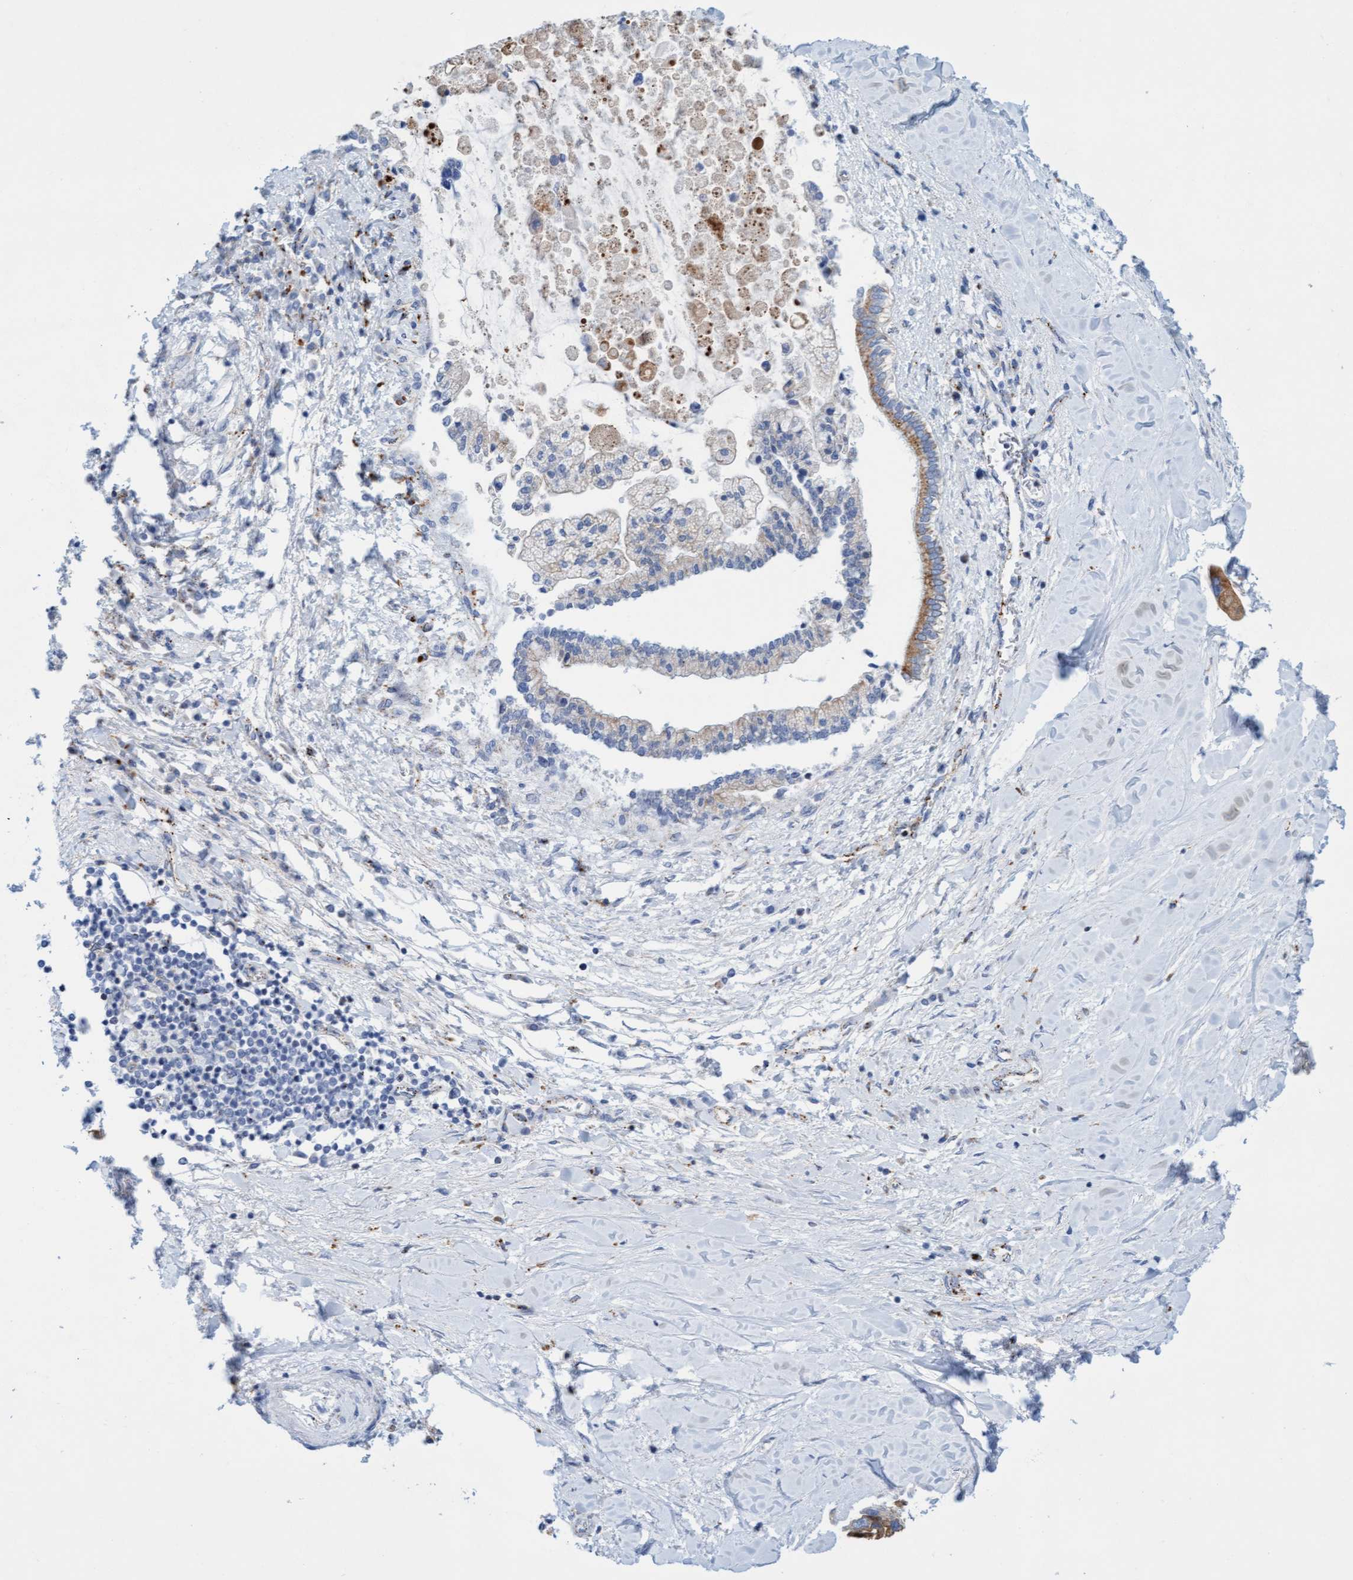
{"staining": {"intensity": "moderate", "quantity": ">75%", "location": "cytoplasmic/membranous"}, "tissue": "liver cancer", "cell_type": "Tumor cells", "image_type": "cancer", "snomed": [{"axis": "morphology", "description": "Cholangiocarcinoma"}, {"axis": "topography", "description": "Liver"}], "caption": "Human cholangiocarcinoma (liver) stained with a brown dye demonstrates moderate cytoplasmic/membranous positive expression in about >75% of tumor cells.", "gene": "SGSH", "patient": {"sex": "male", "age": 50}}